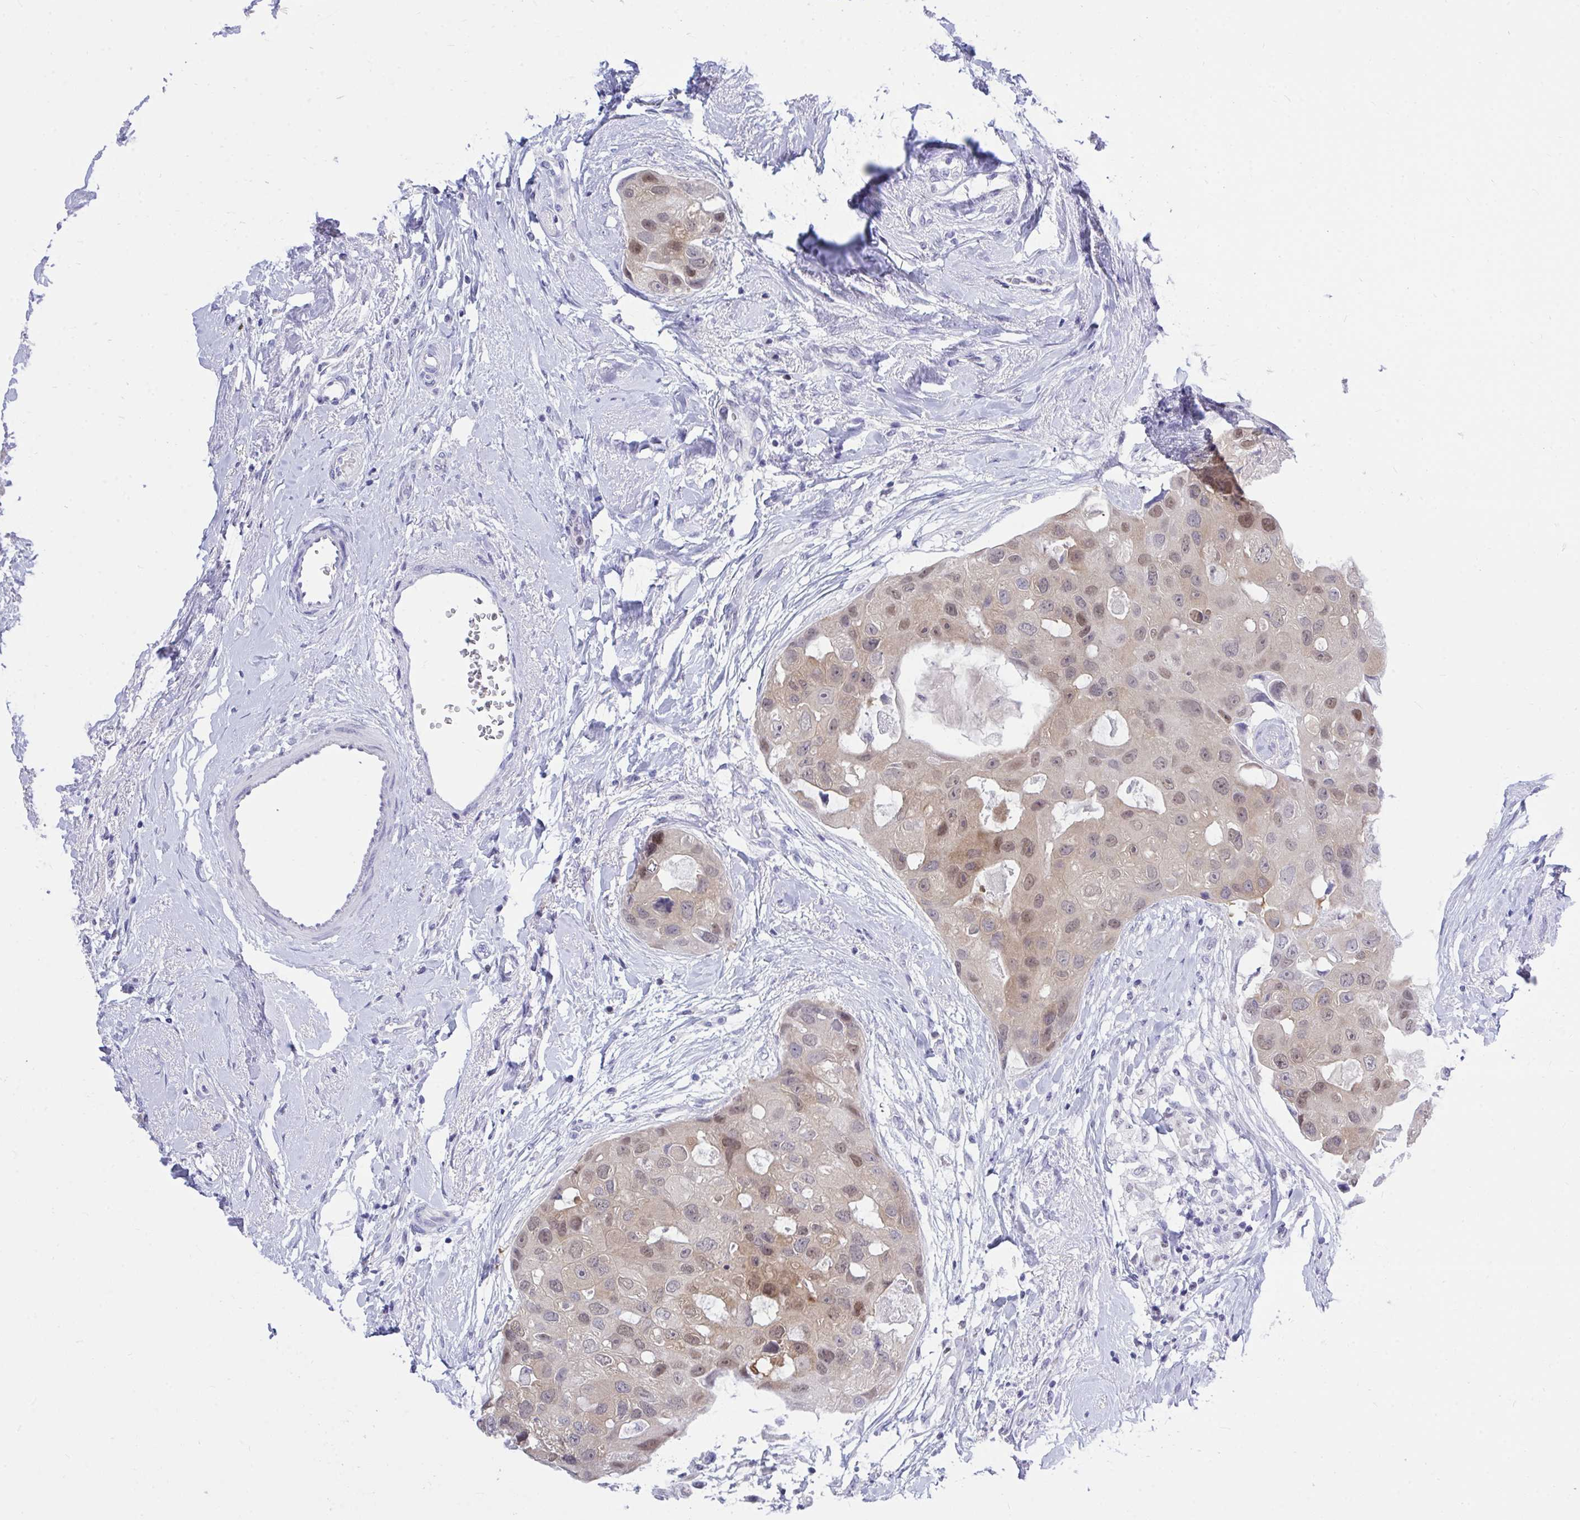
{"staining": {"intensity": "weak", "quantity": "25%-75%", "location": "nuclear"}, "tissue": "breast cancer", "cell_type": "Tumor cells", "image_type": "cancer", "snomed": [{"axis": "morphology", "description": "Duct carcinoma"}, {"axis": "topography", "description": "Breast"}], "caption": "Immunohistochemical staining of breast cancer (infiltrating ductal carcinoma) reveals low levels of weak nuclear protein staining in approximately 25%-75% of tumor cells.", "gene": "THOP1", "patient": {"sex": "female", "age": 43}}